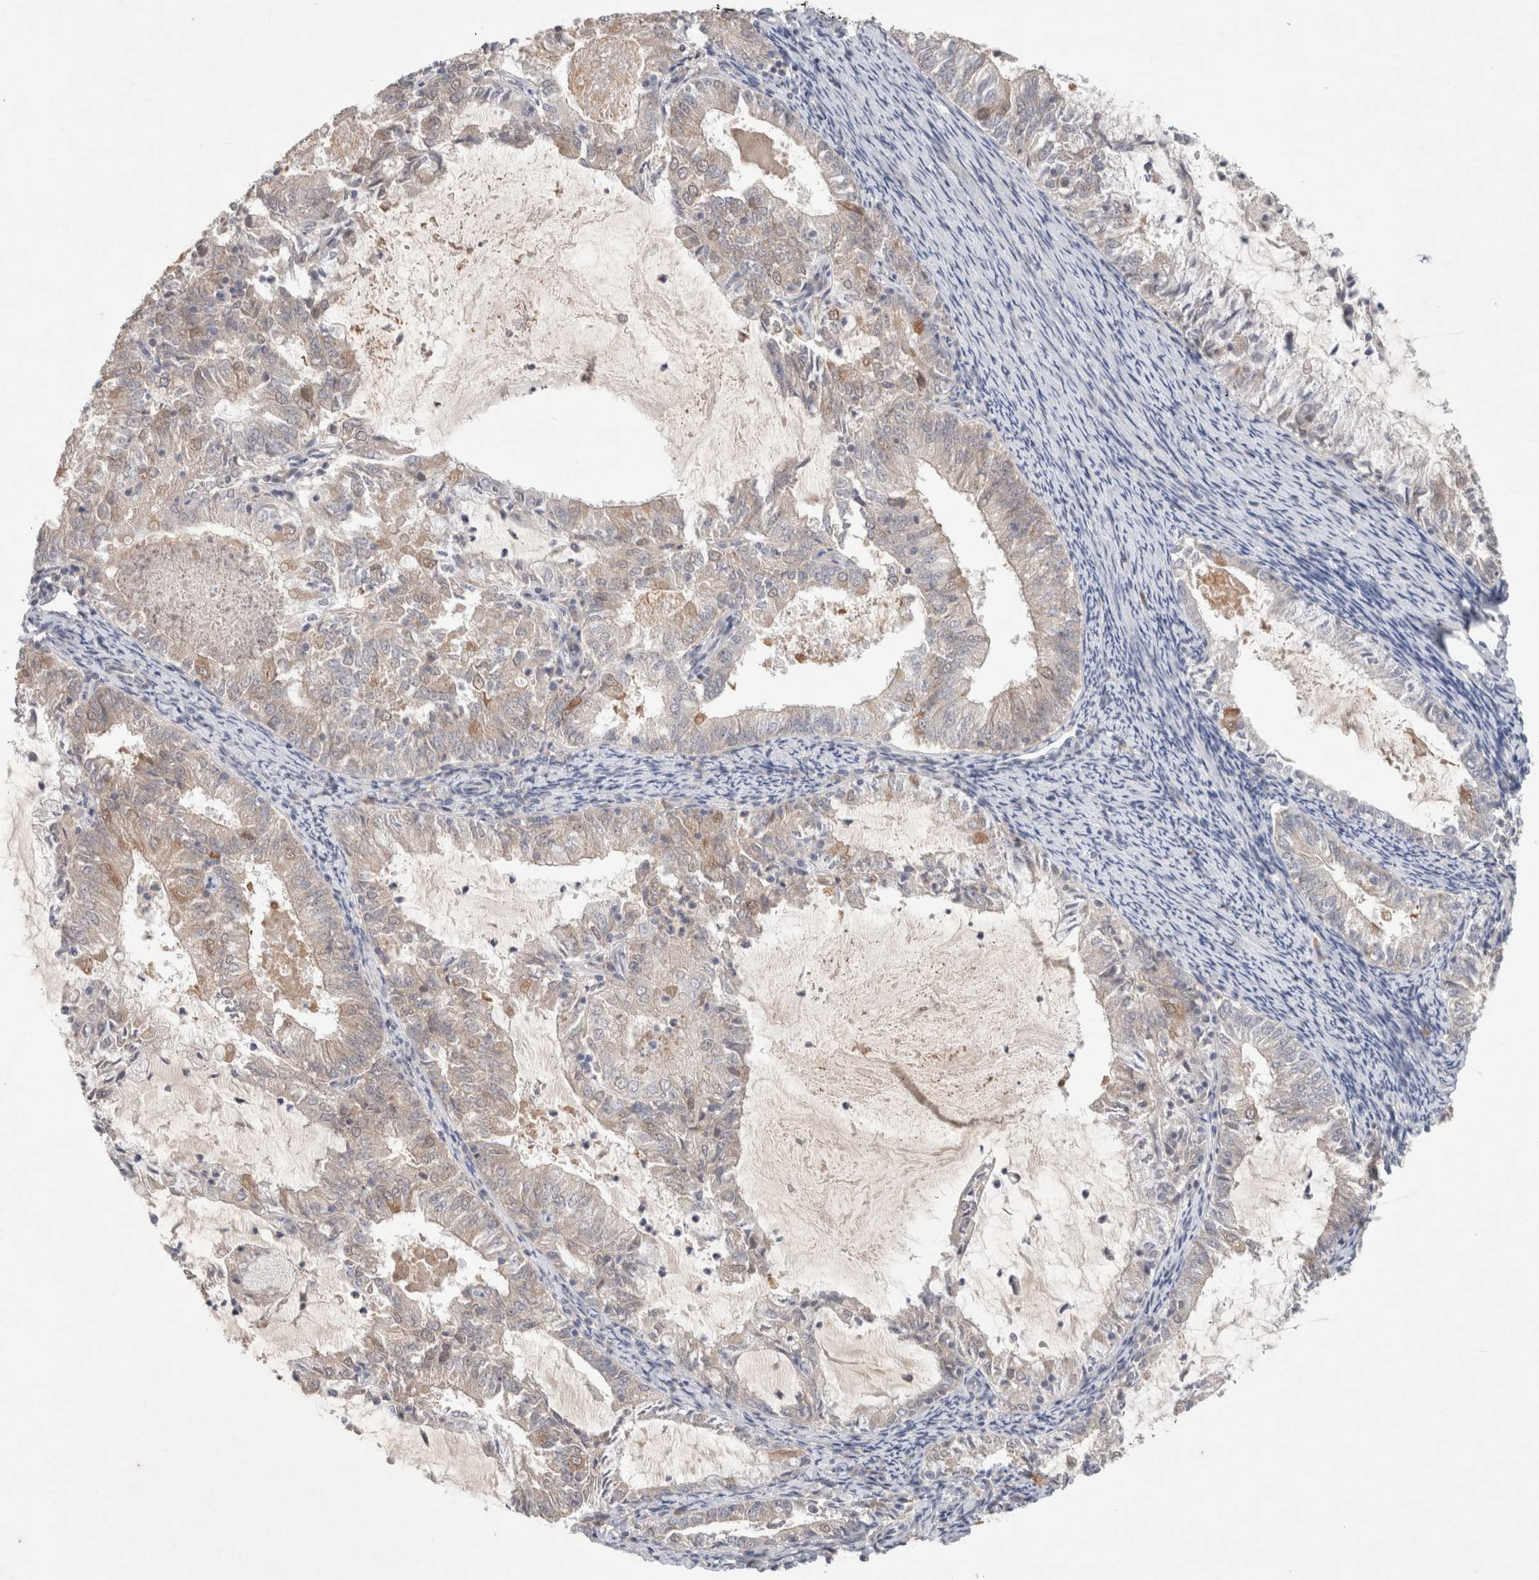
{"staining": {"intensity": "weak", "quantity": "<25%", "location": "cytoplasmic/membranous"}, "tissue": "endometrial cancer", "cell_type": "Tumor cells", "image_type": "cancer", "snomed": [{"axis": "morphology", "description": "Adenocarcinoma, NOS"}, {"axis": "topography", "description": "Endometrium"}], "caption": "IHC histopathology image of neoplastic tissue: human endometrial cancer stained with DAB reveals no significant protein staining in tumor cells.", "gene": "RASAL2", "patient": {"sex": "female", "age": 57}}